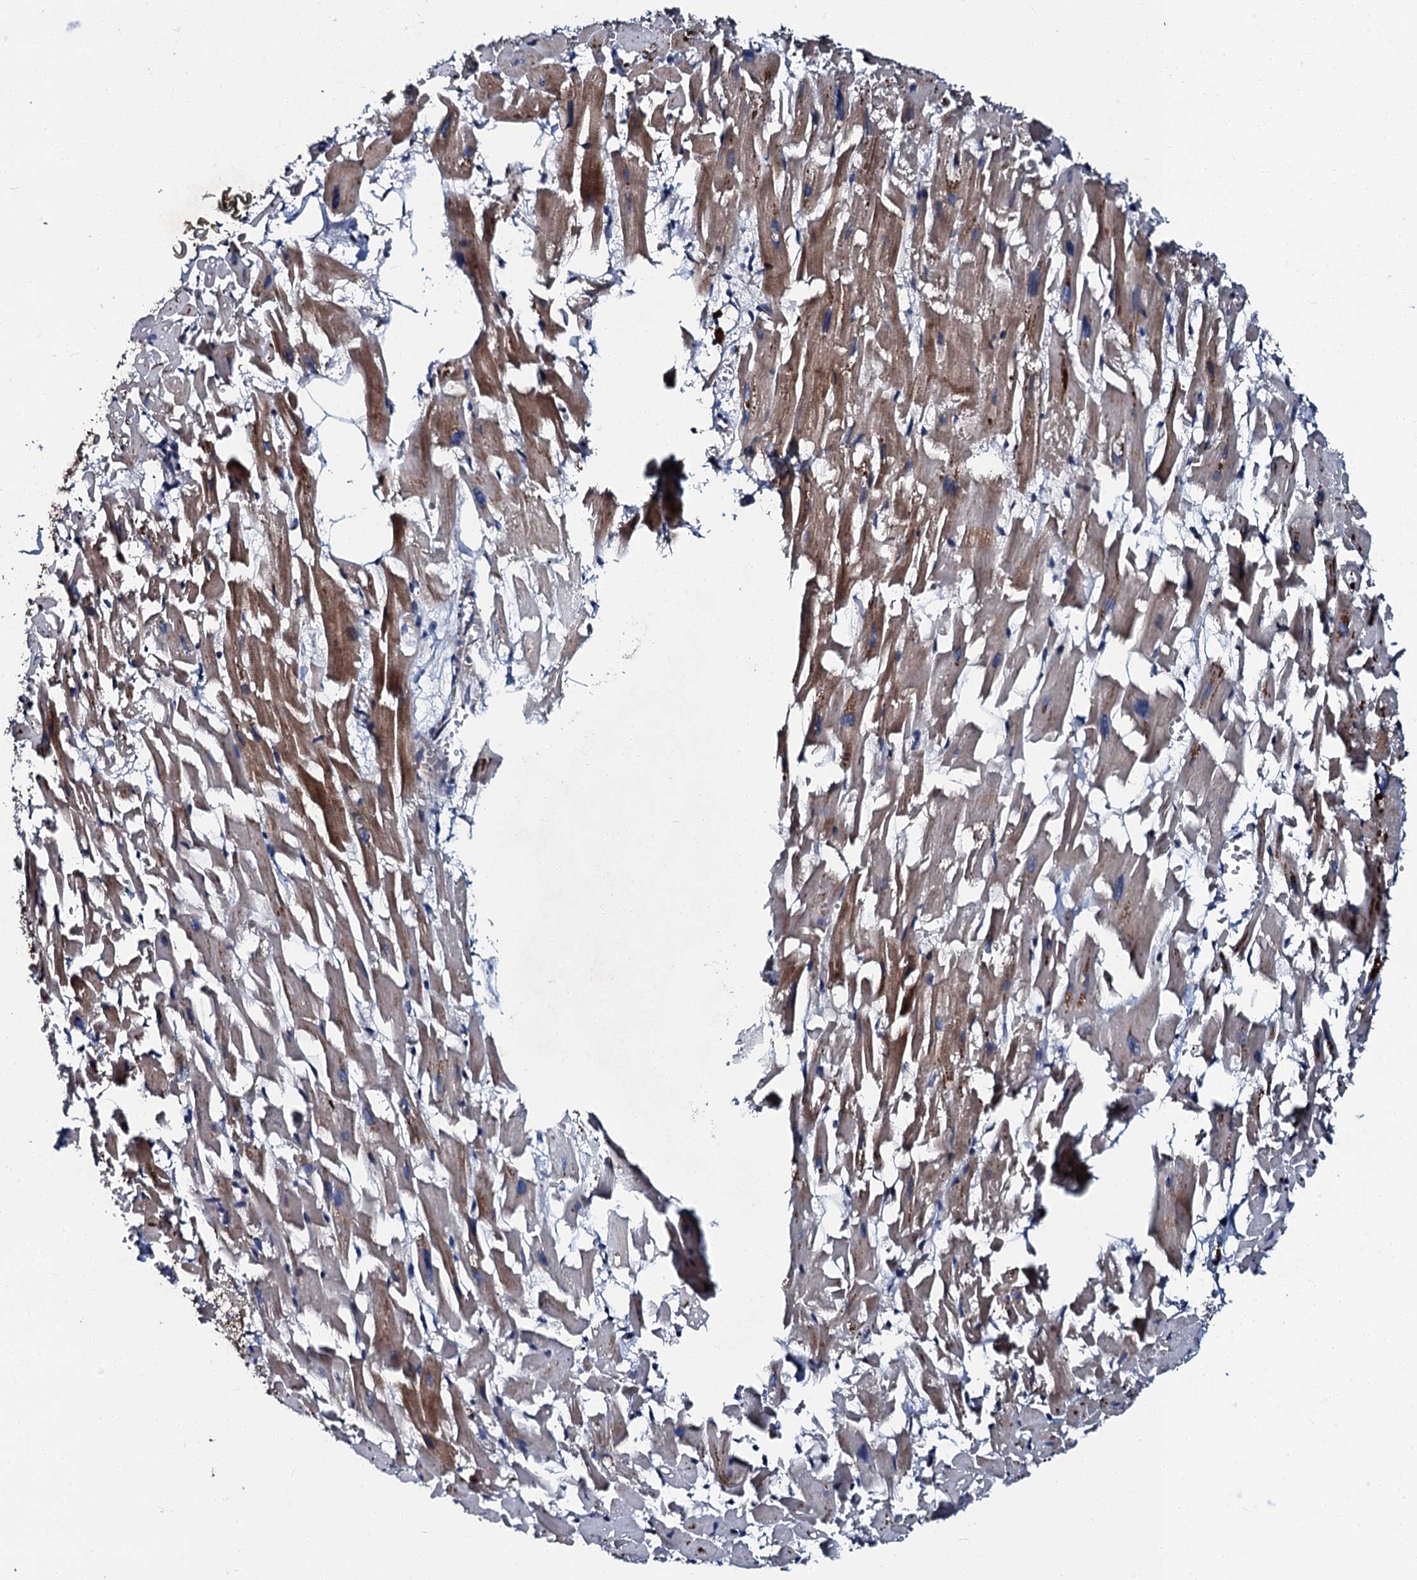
{"staining": {"intensity": "moderate", "quantity": "25%-75%", "location": "cytoplasmic/membranous"}, "tissue": "heart muscle", "cell_type": "Cardiomyocytes", "image_type": "normal", "snomed": [{"axis": "morphology", "description": "Normal tissue, NOS"}, {"axis": "topography", "description": "Heart"}], "caption": "Protein analysis of normal heart muscle exhibits moderate cytoplasmic/membranous staining in approximately 25%-75% of cardiomyocytes.", "gene": "N4BP1", "patient": {"sex": "female", "age": 64}}